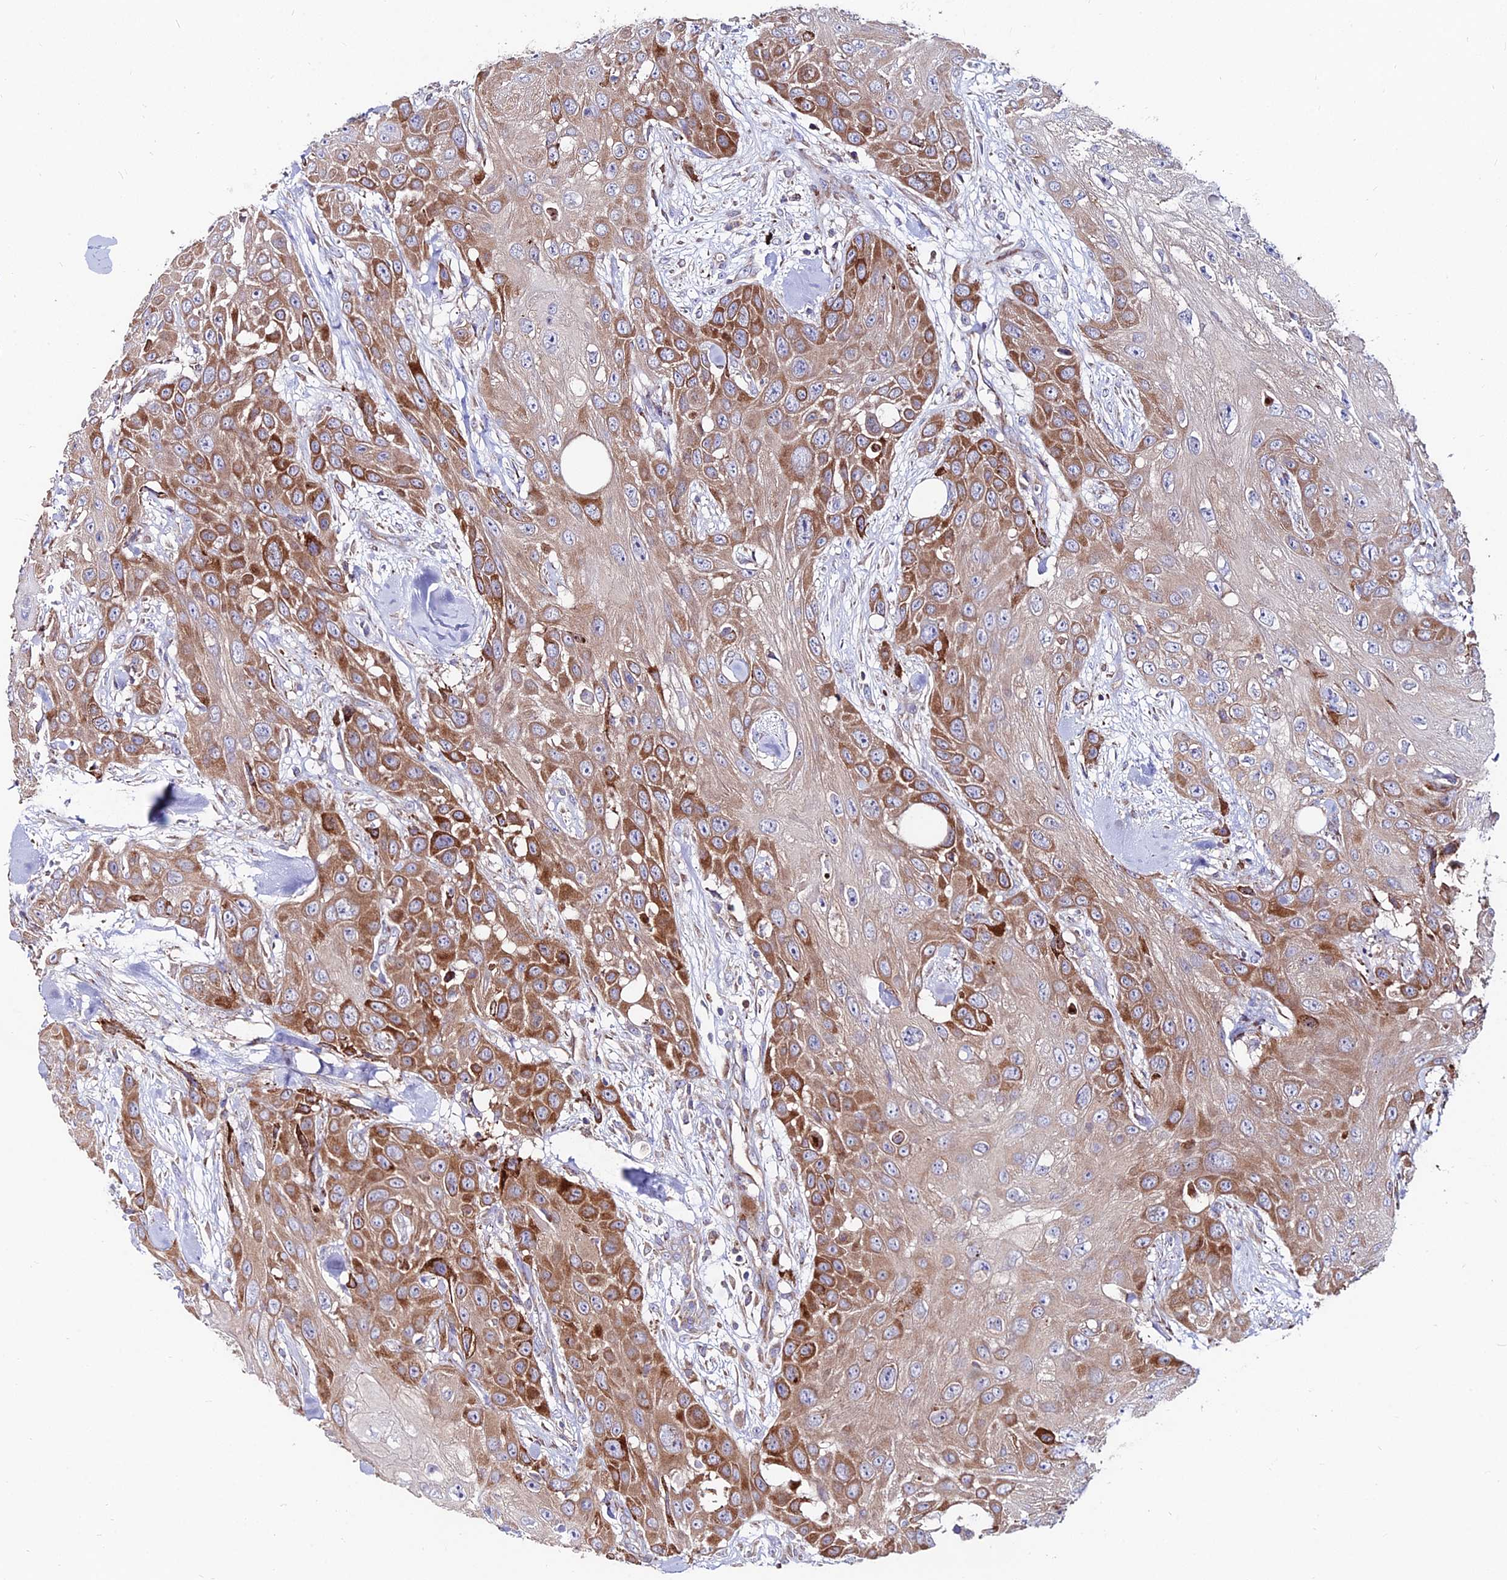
{"staining": {"intensity": "strong", "quantity": "25%-75%", "location": "cytoplasmic/membranous"}, "tissue": "head and neck cancer", "cell_type": "Tumor cells", "image_type": "cancer", "snomed": [{"axis": "morphology", "description": "Squamous cell carcinoma, NOS"}, {"axis": "topography", "description": "Head-Neck"}], "caption": "Protein staining of head and neck squamous cell carcinoma tissue shows strong cytoplasmic/membranous staining in approximately 25%-75% of tumor cells.", "gene": "EIF3K", "patient": {"sex": "male", "age": 81}}